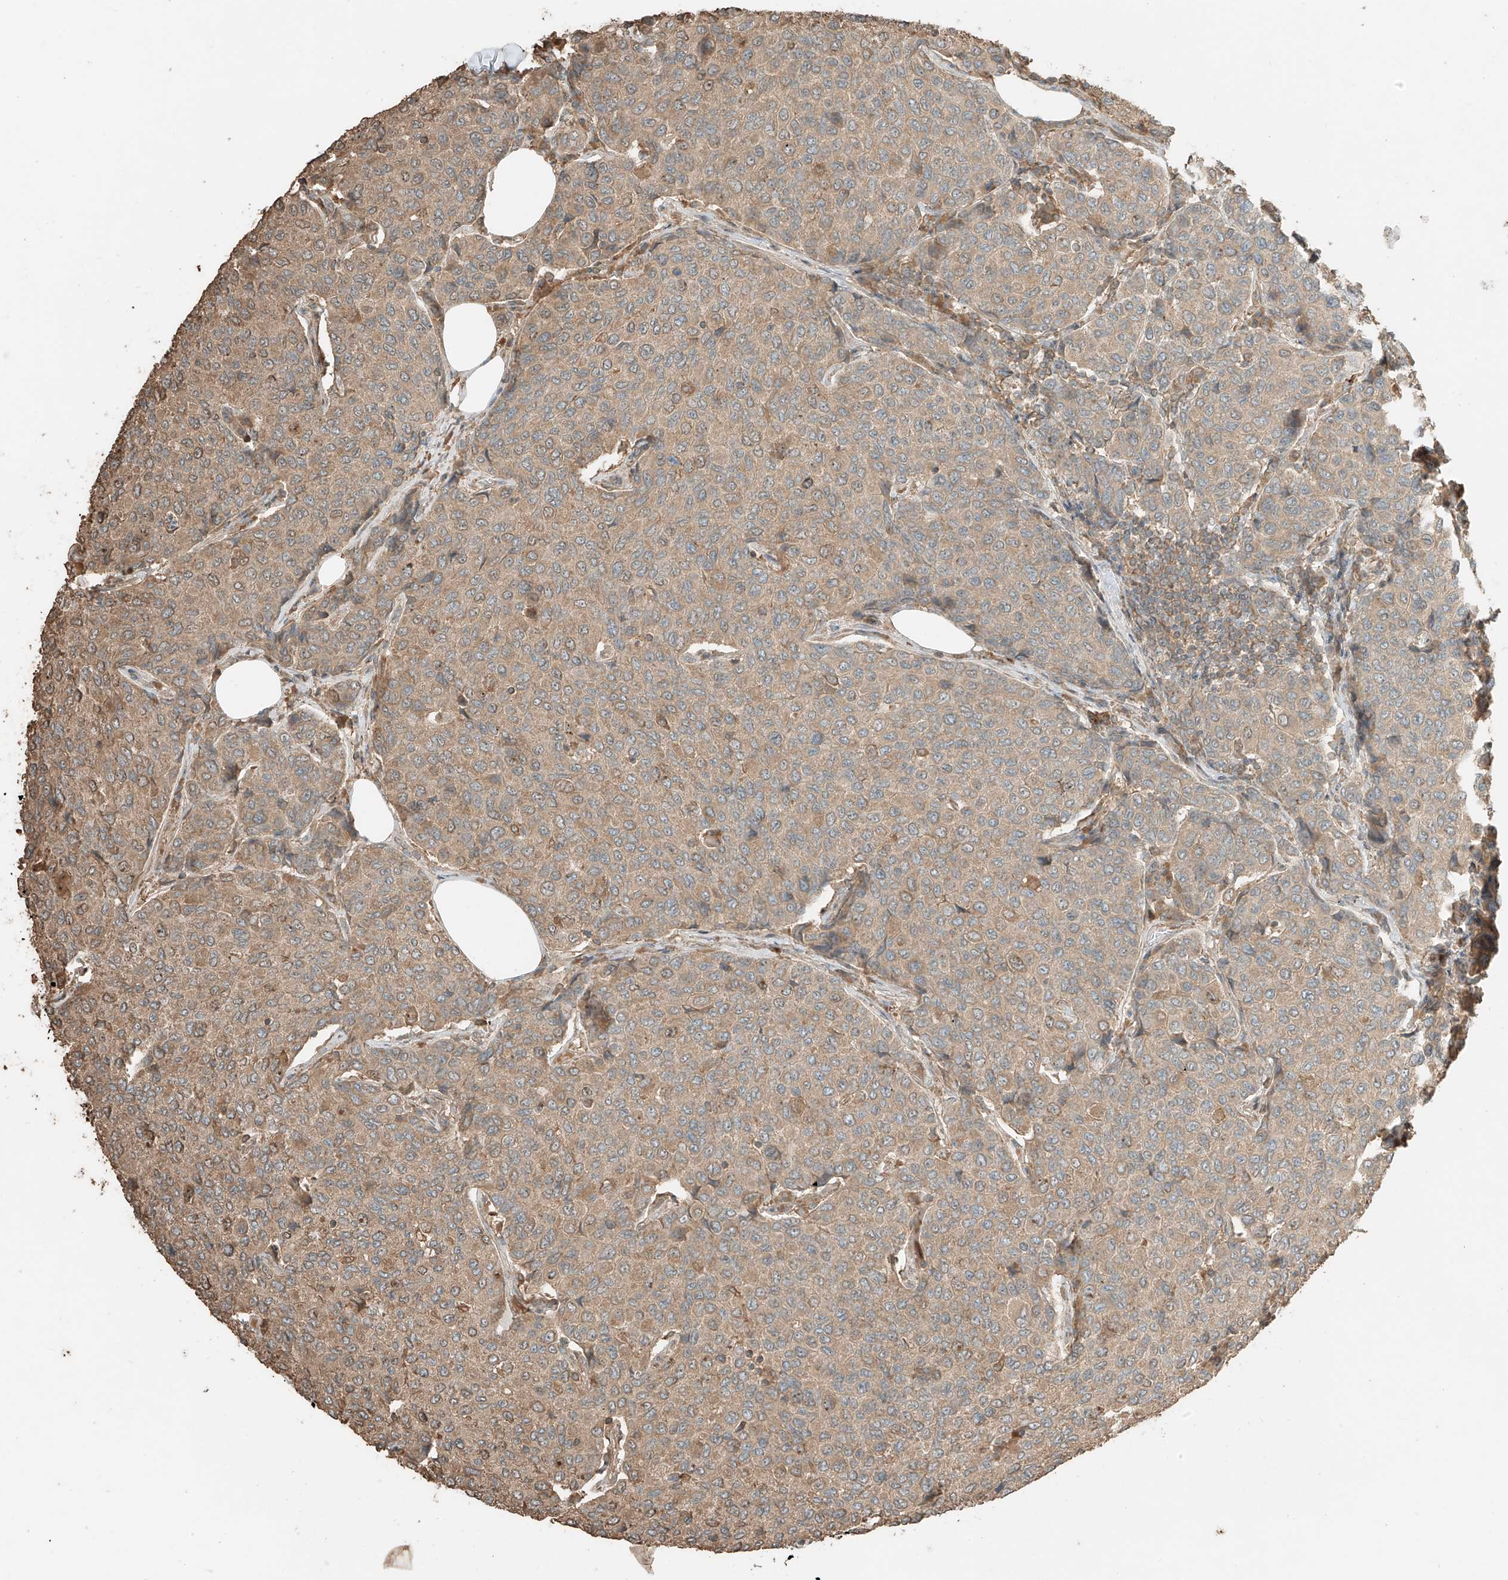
{"staining": {"intensity": "weak", "quantity": ">75%", "location": "cytoplasmic/membranous"}, "tissue": "breast cancer", "cell_type": "Tumor cells", "image_type": "cancer", "snomed": [{"axis": "morphology", "description": "Duct carcinoma"}, {"axis": "topography", "description": "Breast"}], "caption": "IHC (DAB (3,3'-diaminobenzidine)) staining of breast intraductal carcinoma exhibits weak cytoplasmic/membranous protein positivity in approximately >75% of tumor cells.", "gene": "RFTN2", "patient": {"sex": "female", "age": 55}}